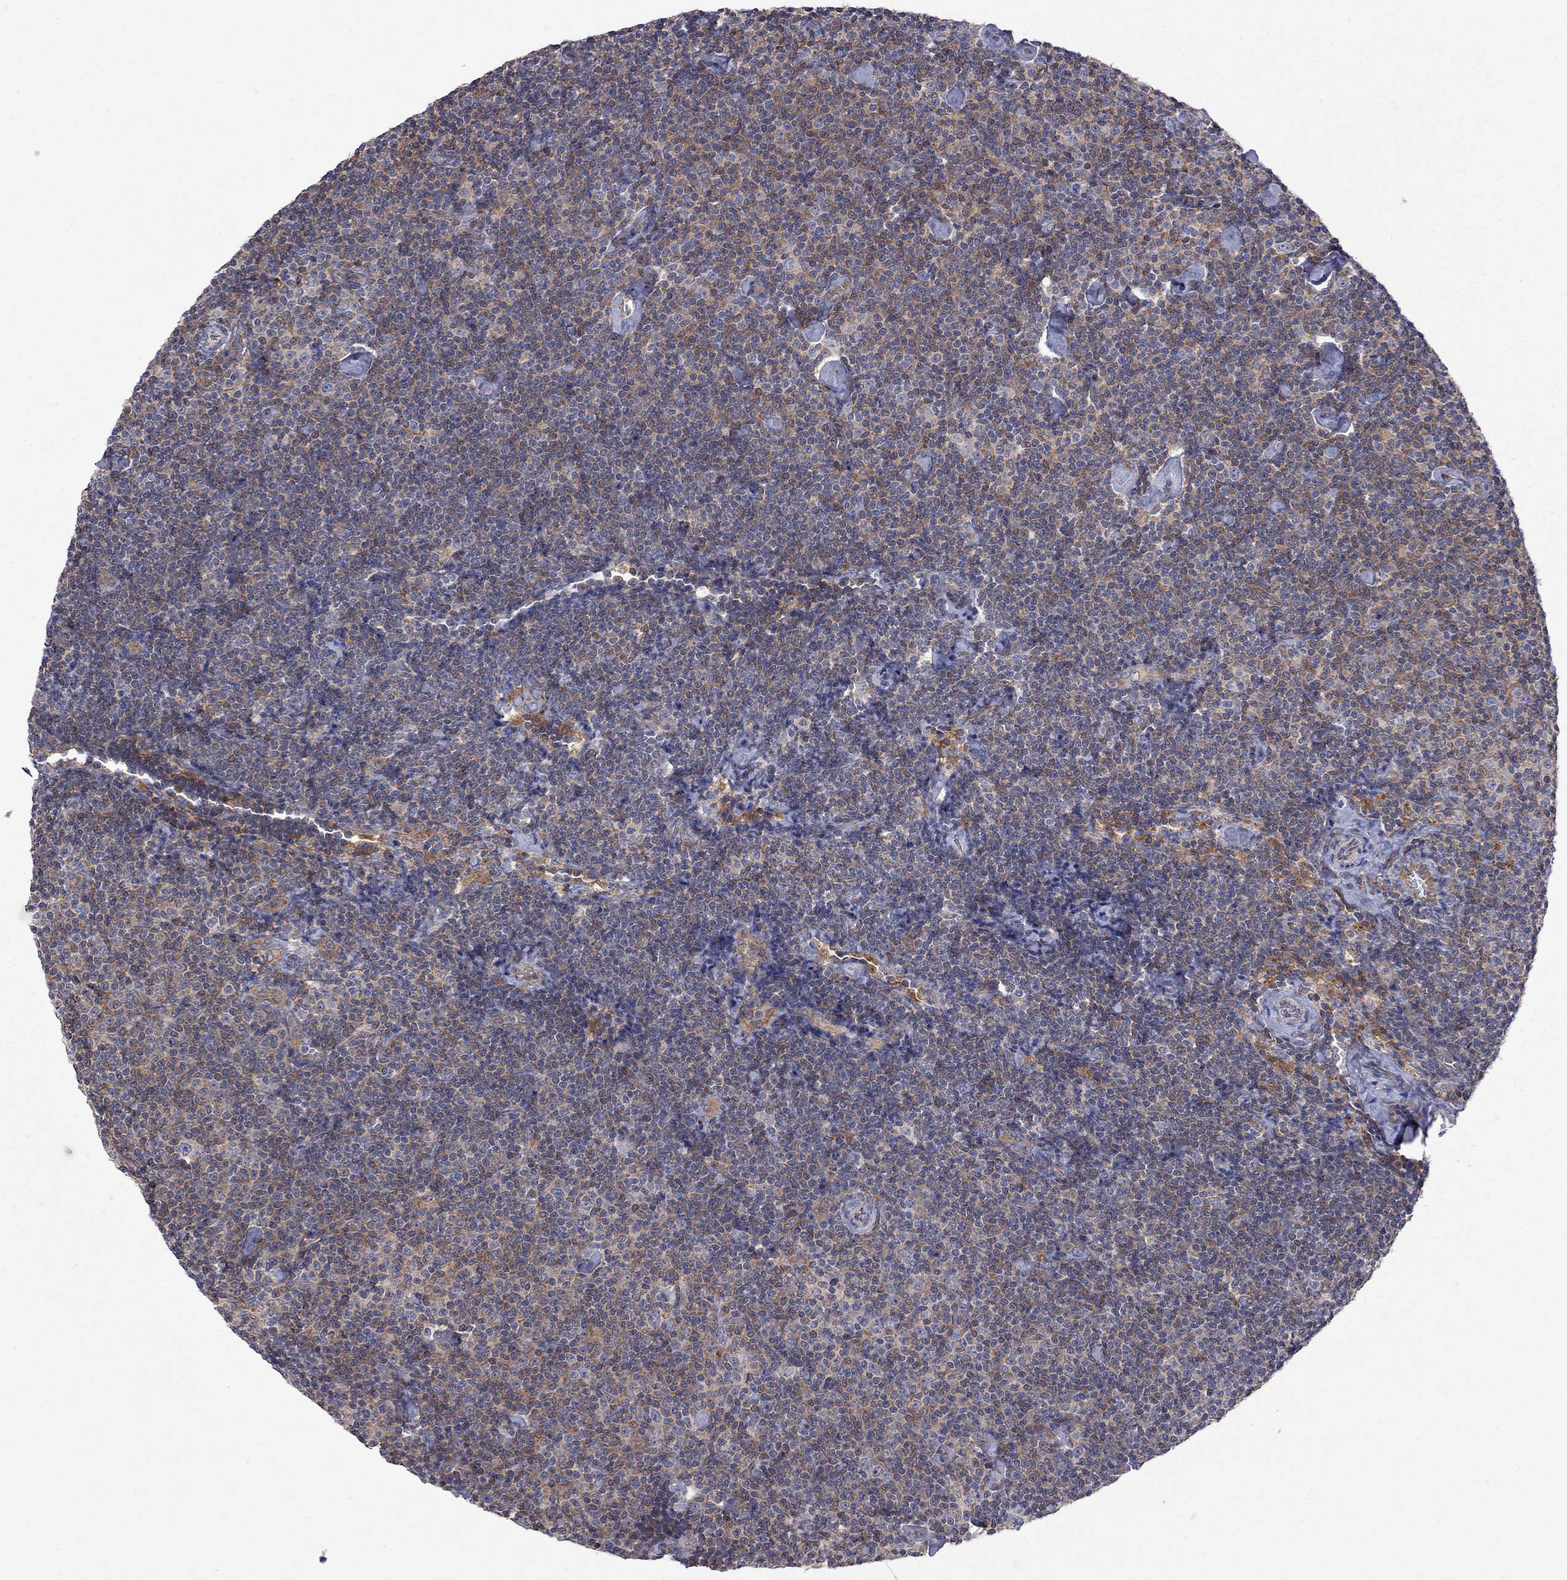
{"staining": {"intensity": "moderate", "quantity": "25%-75%", "location": "cytoplasmic/membranous"}, "tissue": "lymphoma", "cell_type": "Tumor cells", "image_type": "cancer", "snomed": [{"axis": "morphology", "description": "Malignant lymphoma, non-Hodgkin's type, Low grade"}, {"axis": "topography", "description": "Lymph node"}], "caption": "Moderate cytoplasmic/membranous expression is identified in approximately 25%-75% of tumor cells in malignant lymphoma, non-Hodgkin's type (low-grade).", "gene": "ABI3", "patient": {"sex": "male", "age": 81}}